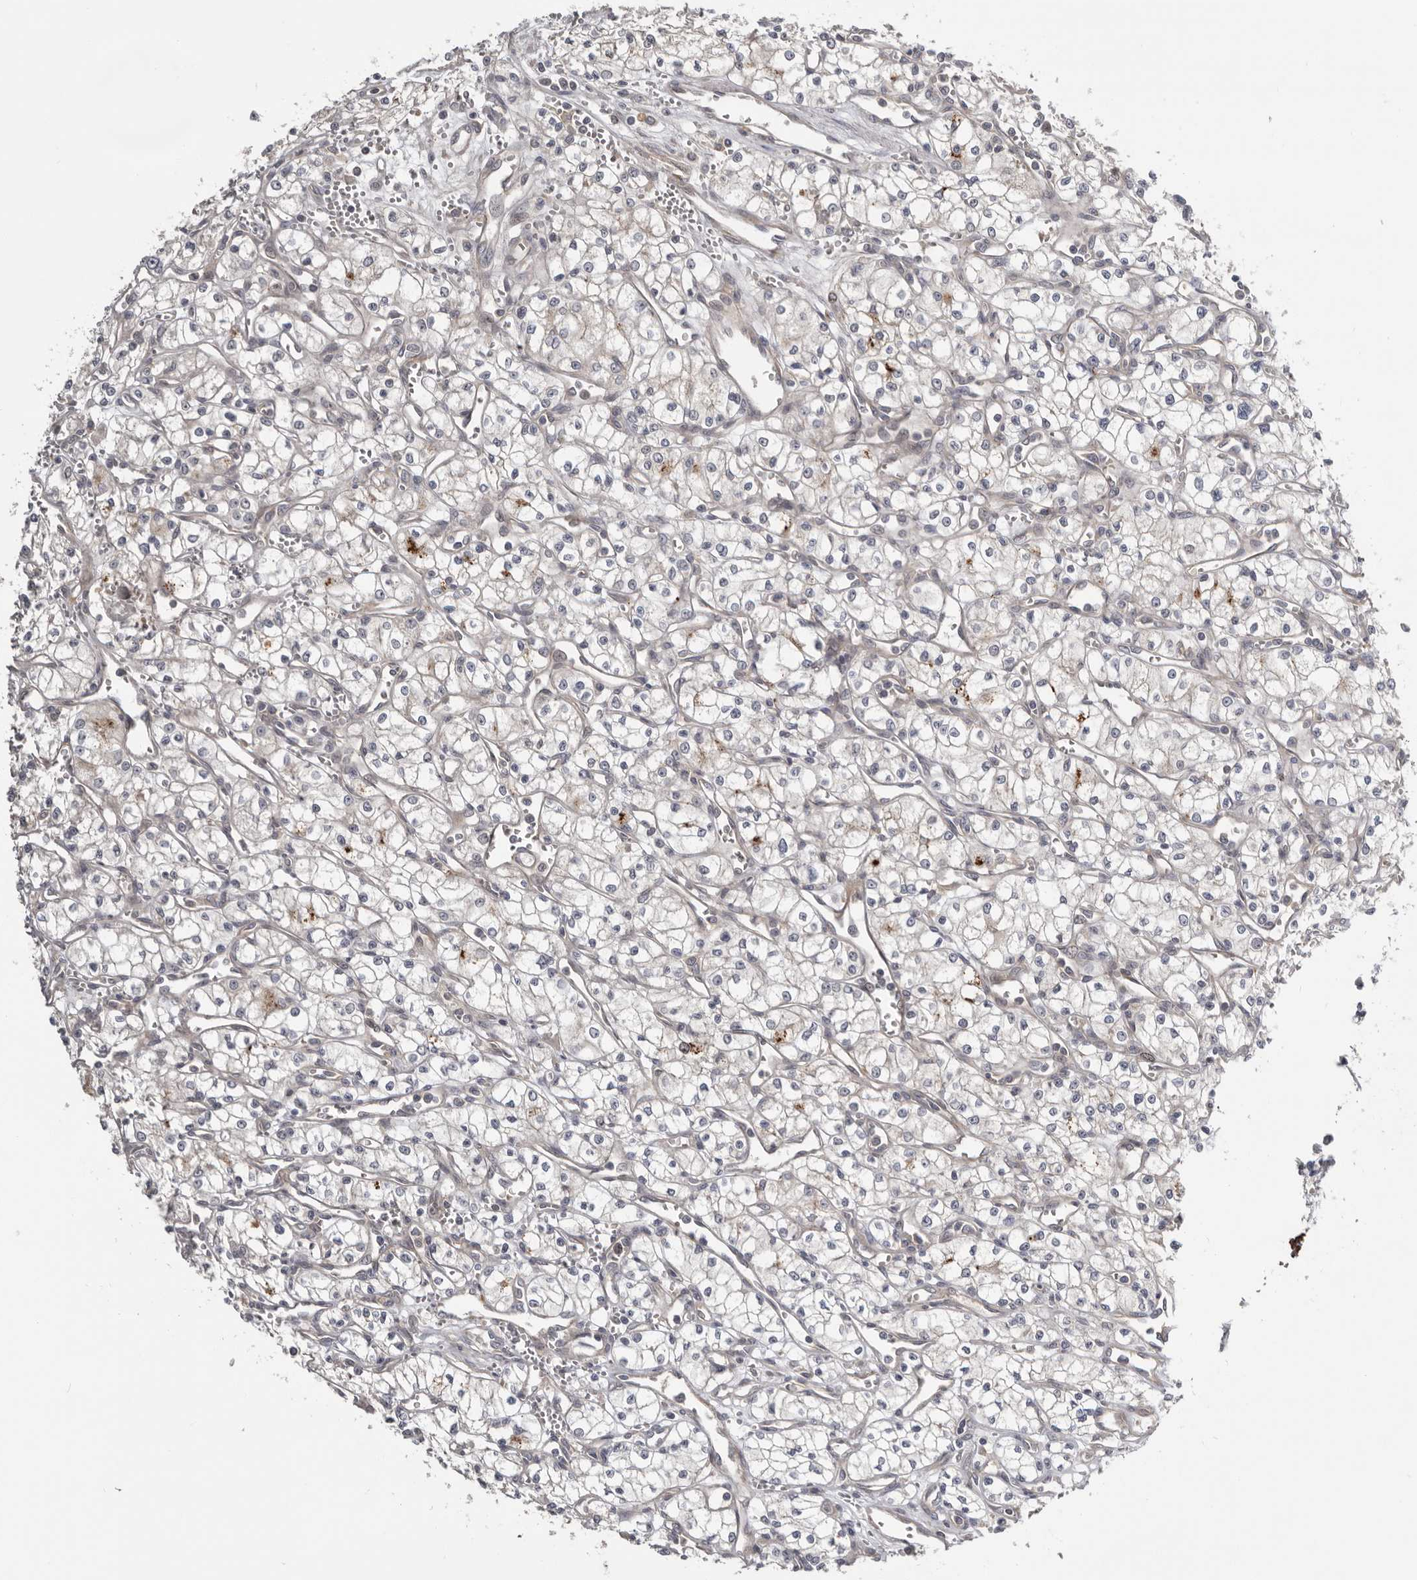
{"staining": {"intensity": "negative", "quantity": "none", "location": "none"}, "tissue": "renal cancer", "cell_type": "Tumor cells", "image_type": "cancer", "snomed": [{"axis": "morphology", "description": "Adenocarcinoma, NOS"}, {"axis": "topography", "description": "Kidney"}], "caption": "High power microscopy histopathology image of an IHC micrograph of adenocarcinoma (renal), revealing no significant positivity in tumor cells.", "gene": "CDCA8", "patient": {"sex": "male", "age": 59}}